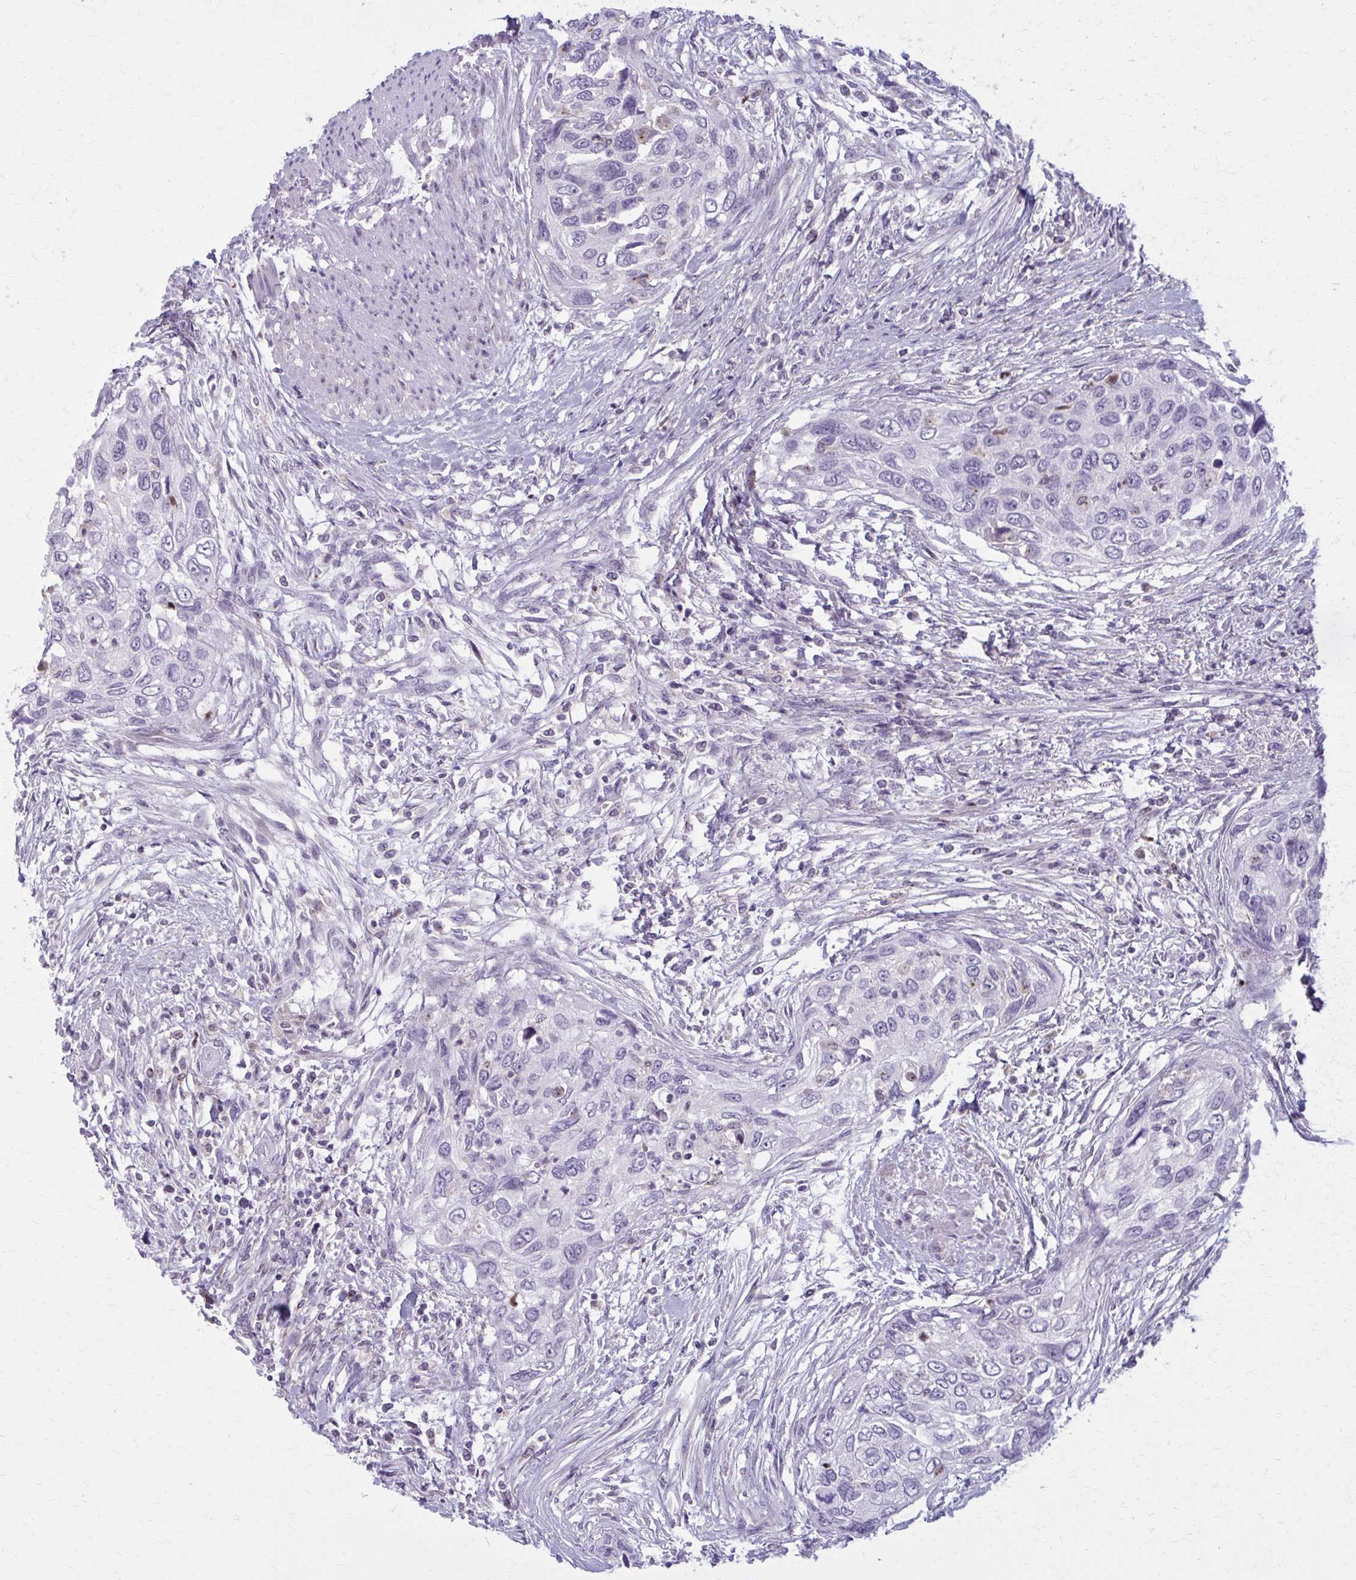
{"staining": {"intensity": "negative", "quantity": "none", "location": "none"}, "tissue": "urothelial cancer", "cell_type": "Tumor cells", "image_type": "cancer", "snomed": [{"axis": "morphology", "description": "Urothelial carcinoma, High grade"}, {"axis": "topography", "description": "Urinary bladder"}], "caption": "Immunohistochemistry (IHC) of human urothelial carcinoma (high-grade) demonstrates no positivity in tumor cells.", "gene": "CARD9", "patient": {"sex": "female", "age": 60}}